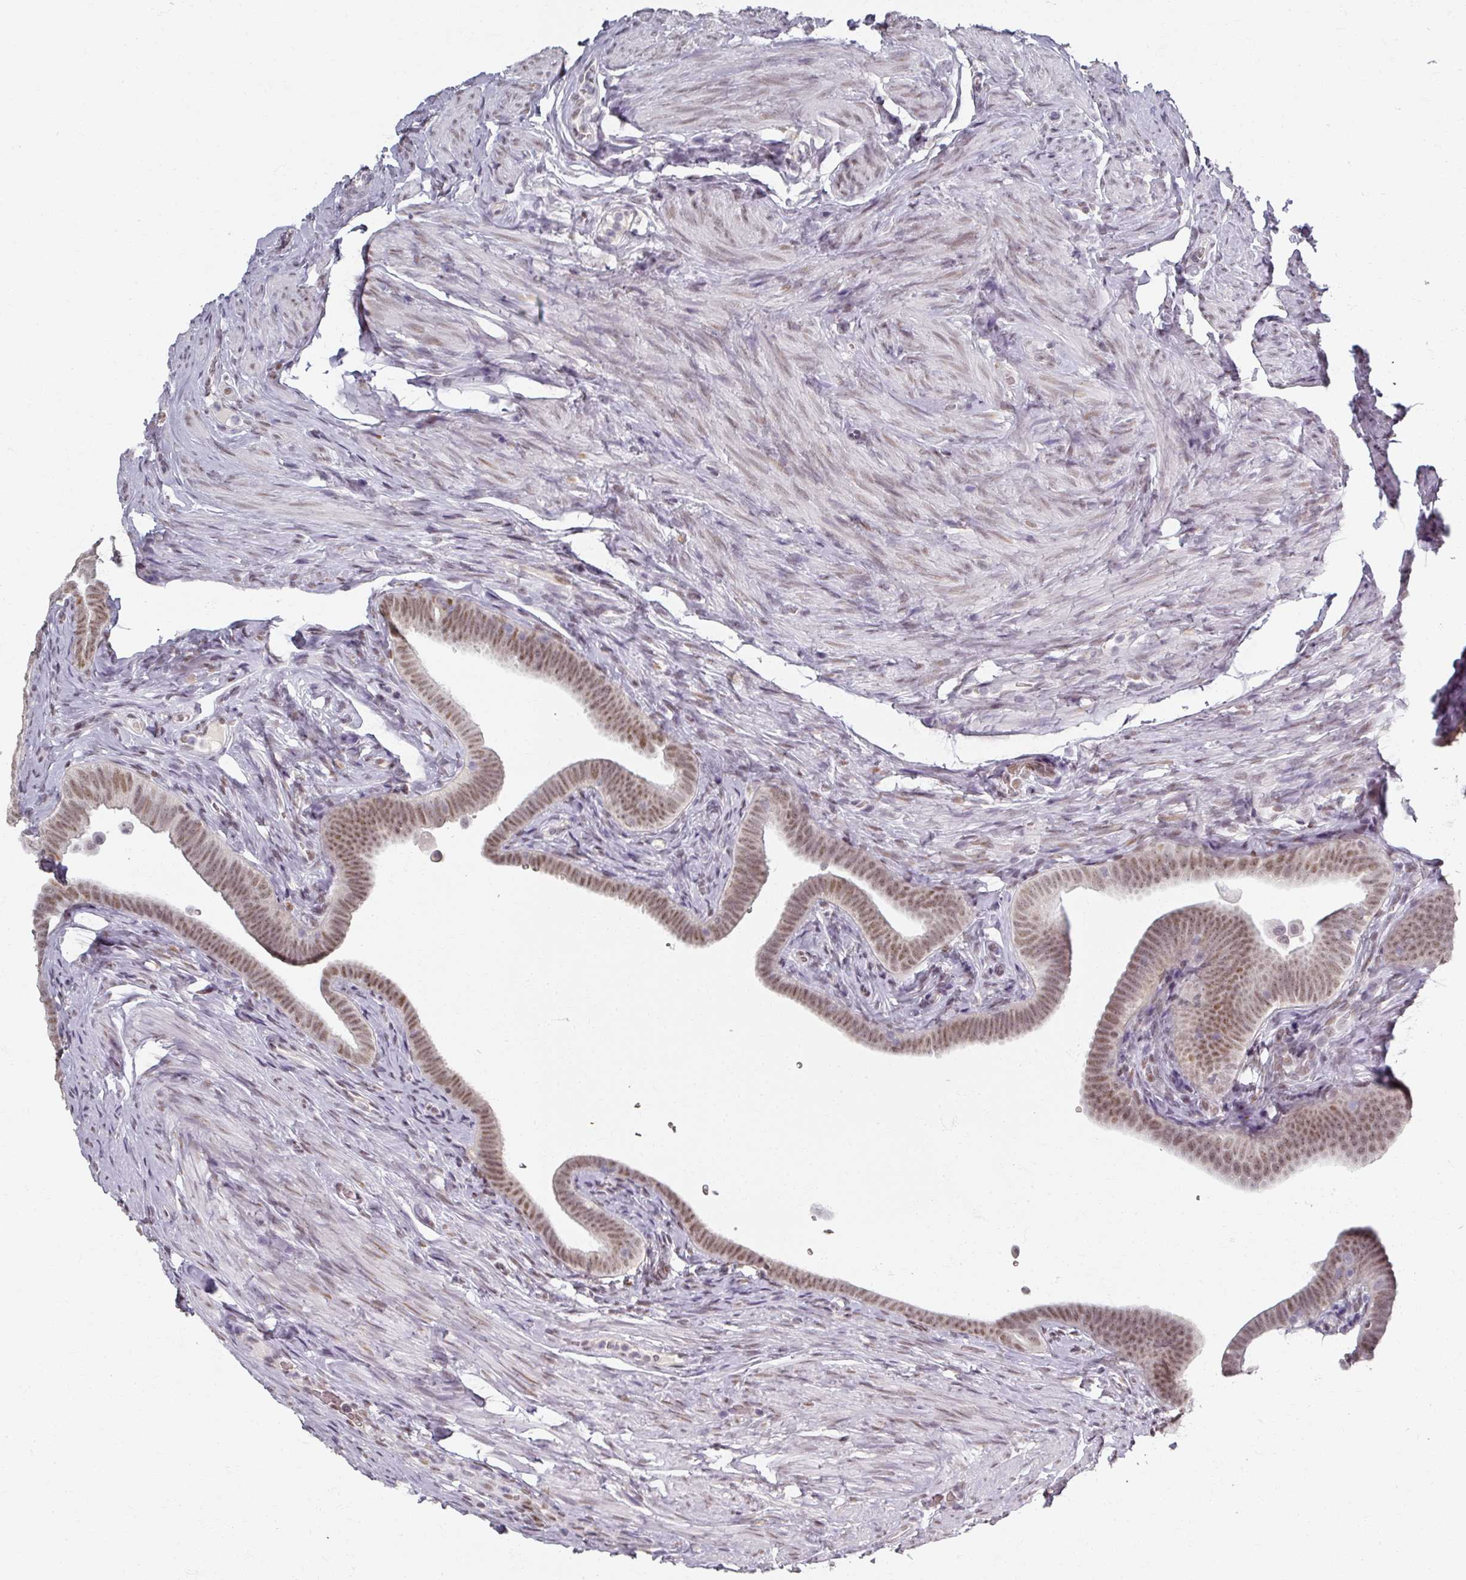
{"staining": {"intensity": "moderate", "quantity": "25%-75%", "location": "nuclear"}, "tissue": "fallopian tube", "cell_type": "Glandular cells", "image_type": "normal", "snomed": [{"axis": "morphology", "description": "Normal tissue, NOS"}, {"axis": "topography", "description": "Fallopian tube"}], "caption": "Fallopian tube stained for a protein (brown) displays moderate nuclear positive expression in approximately 25%-75% of glandular cells.", "gene": "RIPOR3", "patient": {"sex": "female", "age": 69}}